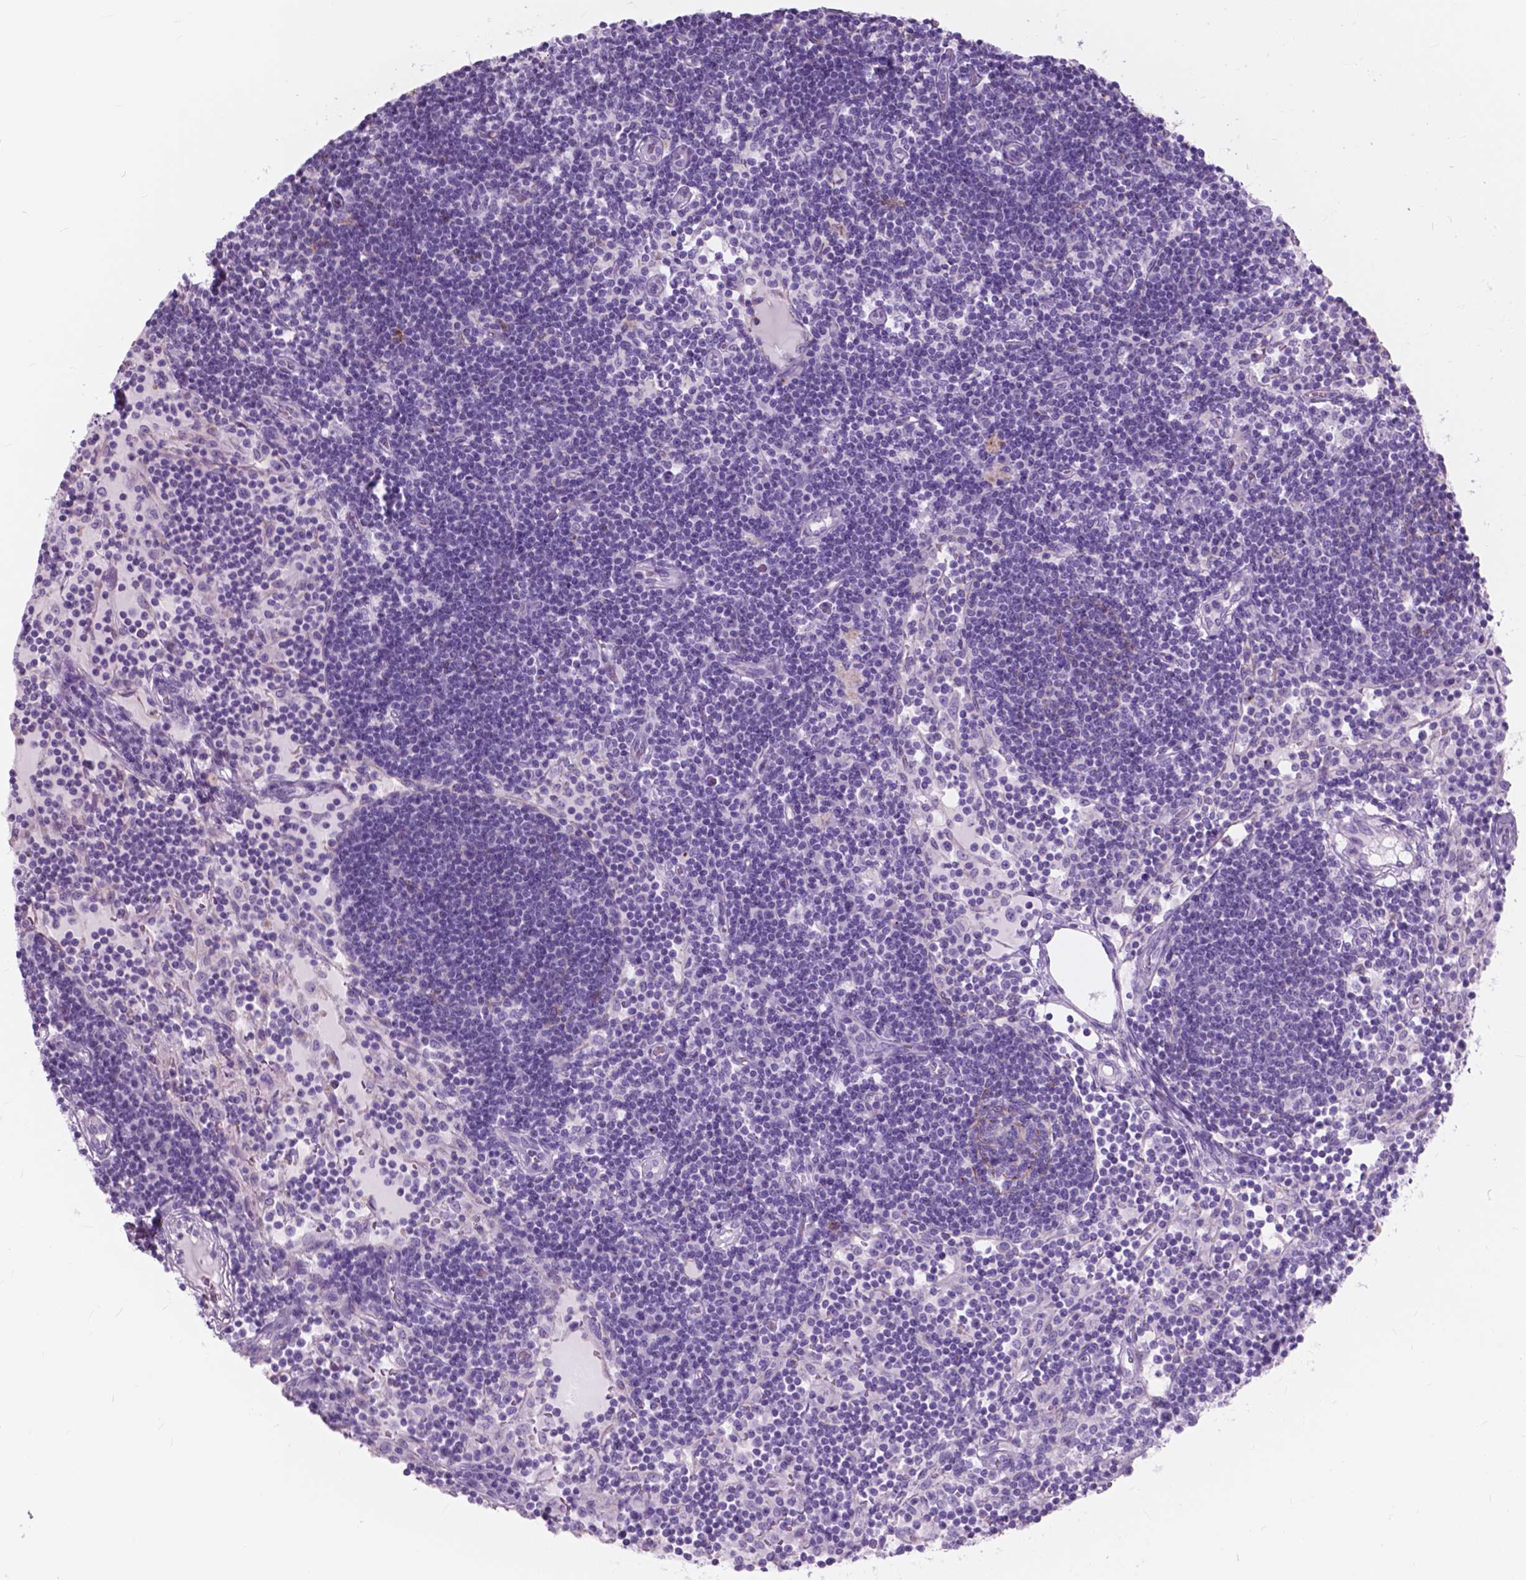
{"staining": {"intensity": "negative", "quantity": "none", "location": "none"}, "tissue": "lymph node", "cell_type": "Germinal center cells", "image_type": "normal", "snomed": [{"axis": "morphology", "description": "Normal tissue, NOS"}, {"axis": "topography", "description": "Lymph node"}], "caption": "This histopathology image is of normal lymph node stained with IHC to label a protein in brown with the nuclei are counter-stained blue. There is no positivity in germinal center cells. The staining is performed using DAB brown chromogen with nuclei counter-stained in using hematoxylin.", "gene": "FXYD2", "patient": {"sex": "female", "age": 72}}